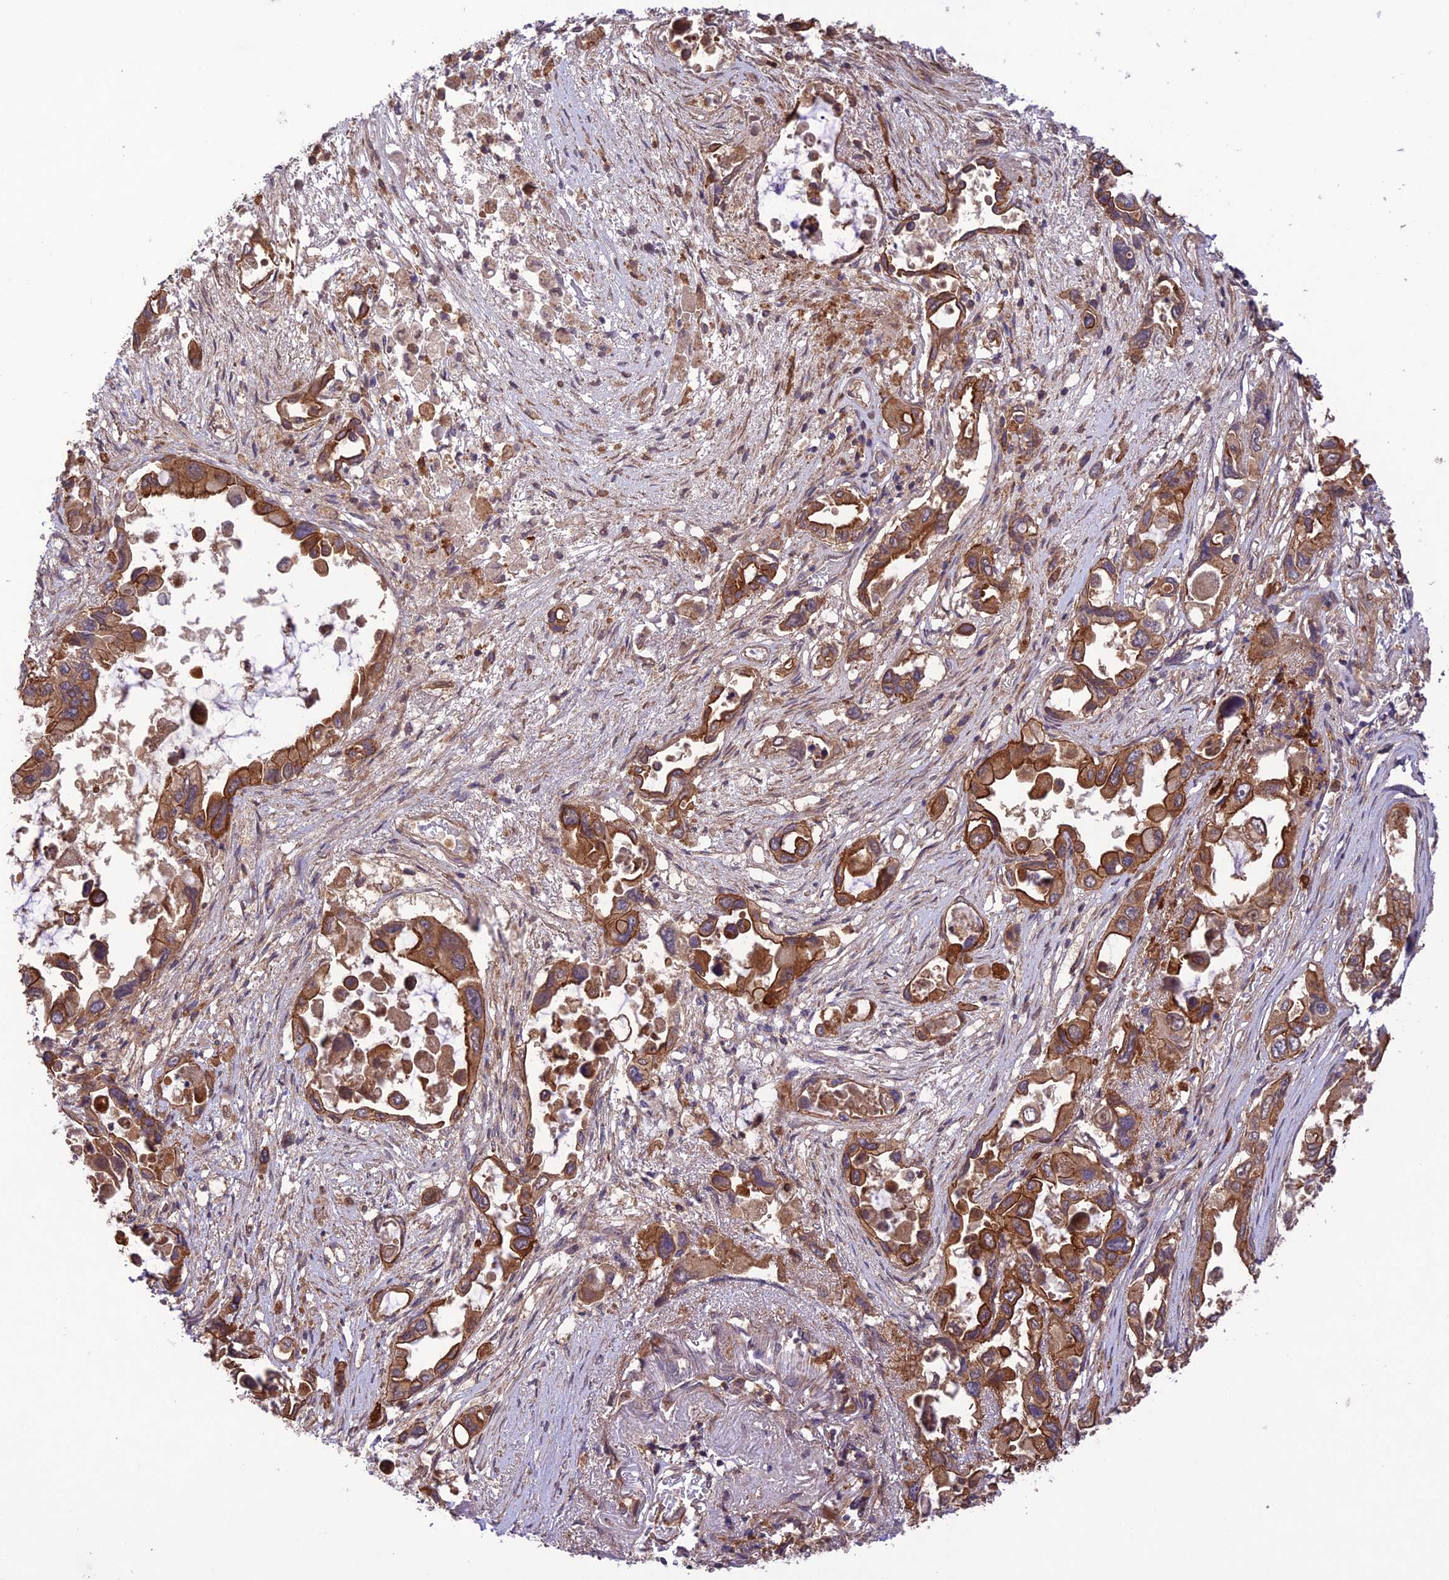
{"staining": {"intensity": "moderate", "quantity": ">75%", "location": "cytoplasmic/membranous"}, "tissue": "pancreatic cancer", "cell_type": "Tumor cells", "image_type": "cancer", "snomed": [{"axis": "morphology", "description": "Adenocarcinoma, NOS"}, {"axis": "topography", "description": "Pancreas"}], "caption": "There is medium levels of moderate cytoplasmic/membranous staining in tumor cells of pancreatic cancer (adenocarcinoma), as demonstrated by immunohistochemical staining (brown color).", "gene": "FCHSD1", "patient": {"sex": "male", "age": 92}}